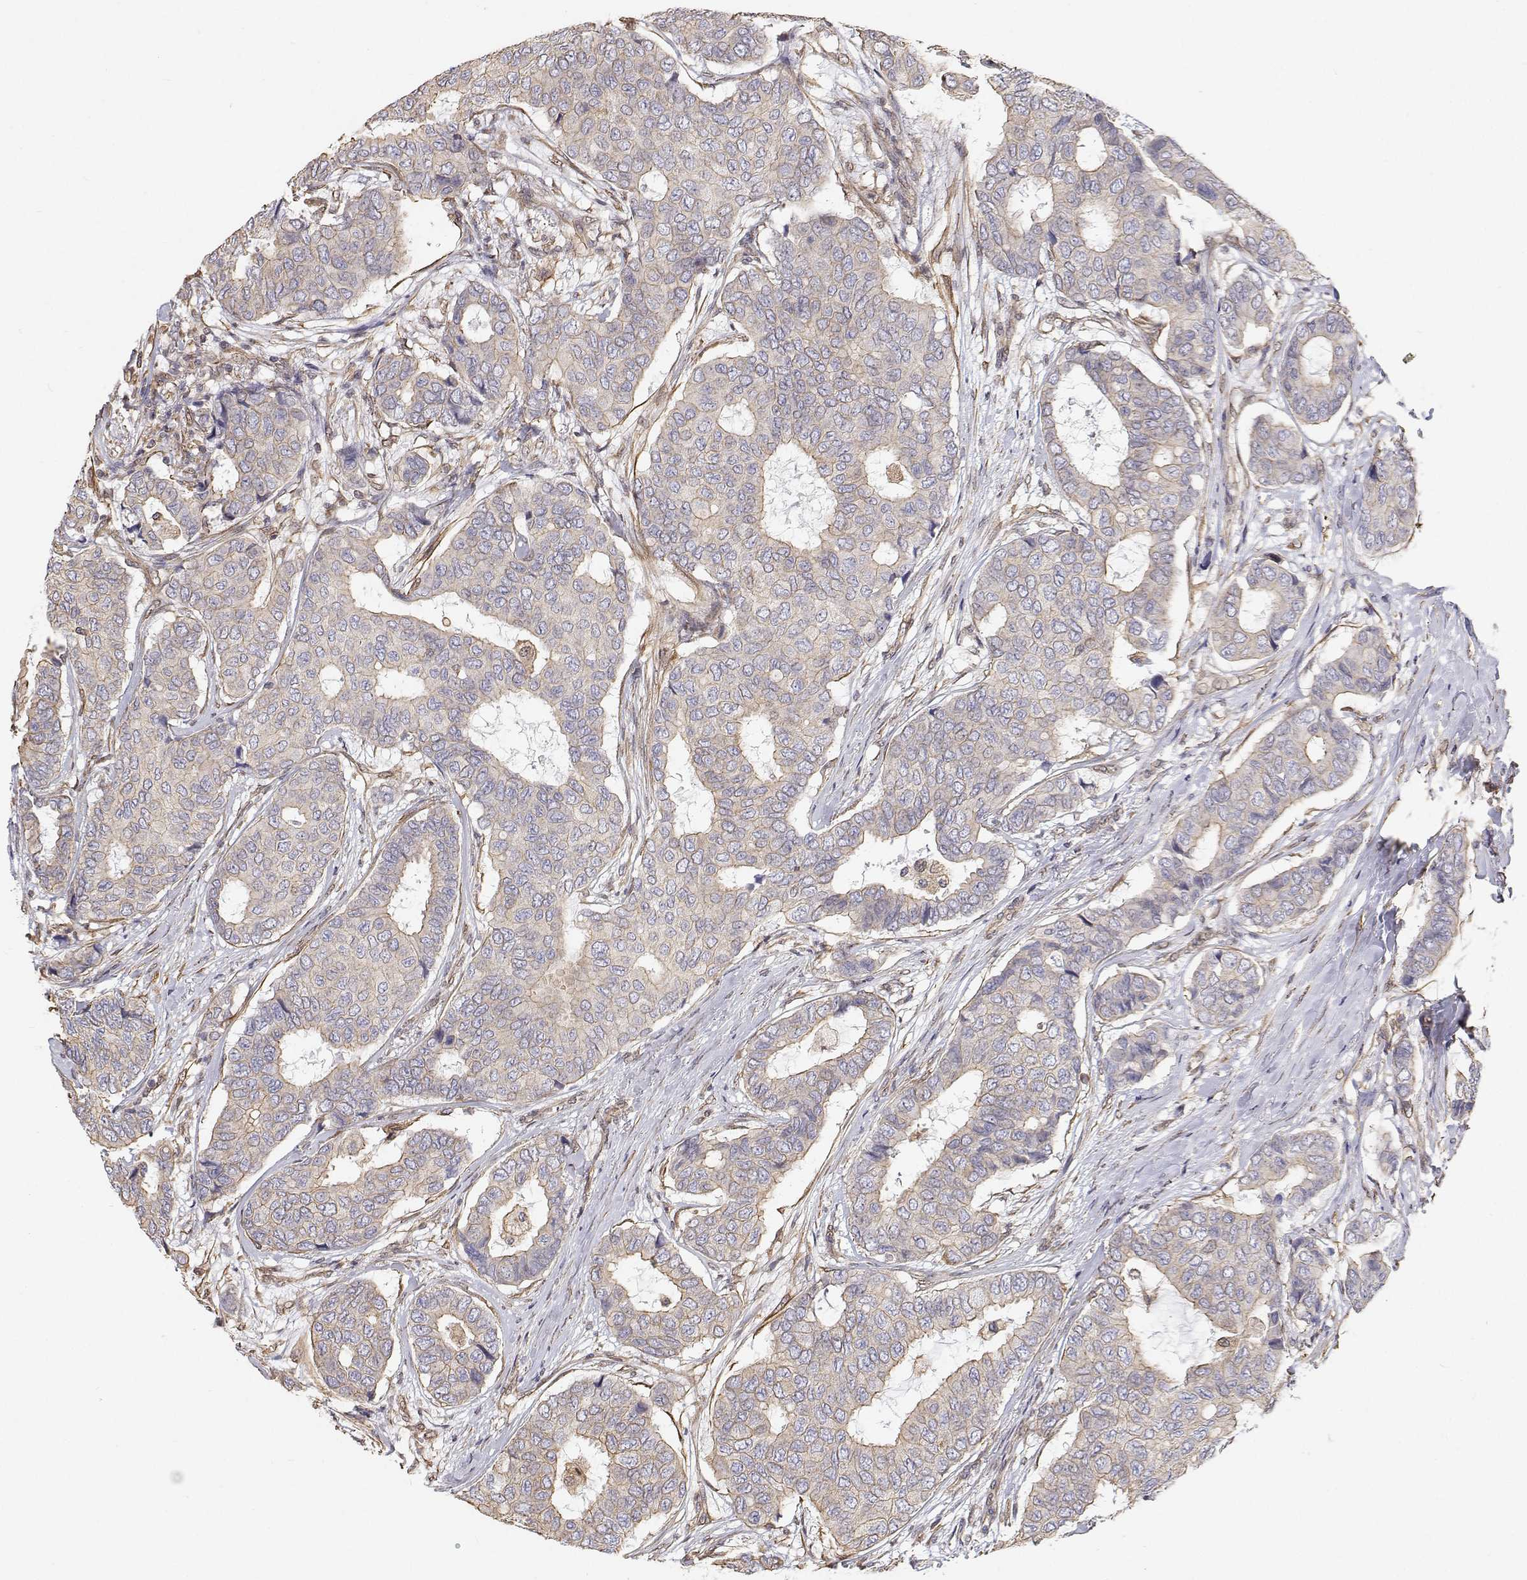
{"staining": {"intensity": "weak", "quantity": "<25%", "location": "cytoplasmic/membranous"}, "tissue": "breast cancer", "cell_type": "Tumor cells", "image_type": "cancer", "snomed": [{"axis": "morphology", "description": "Duct carcinoma"}, {"axis": "topography", "description": "Breast"}], "caption": "This is an immunohistochemistry micrograph of human breast infiltrating ductal carcinoma. There is no positivity in tumor cells.", "gene": "GSDMA", "patient": {"sex": "female", "age": 75}}